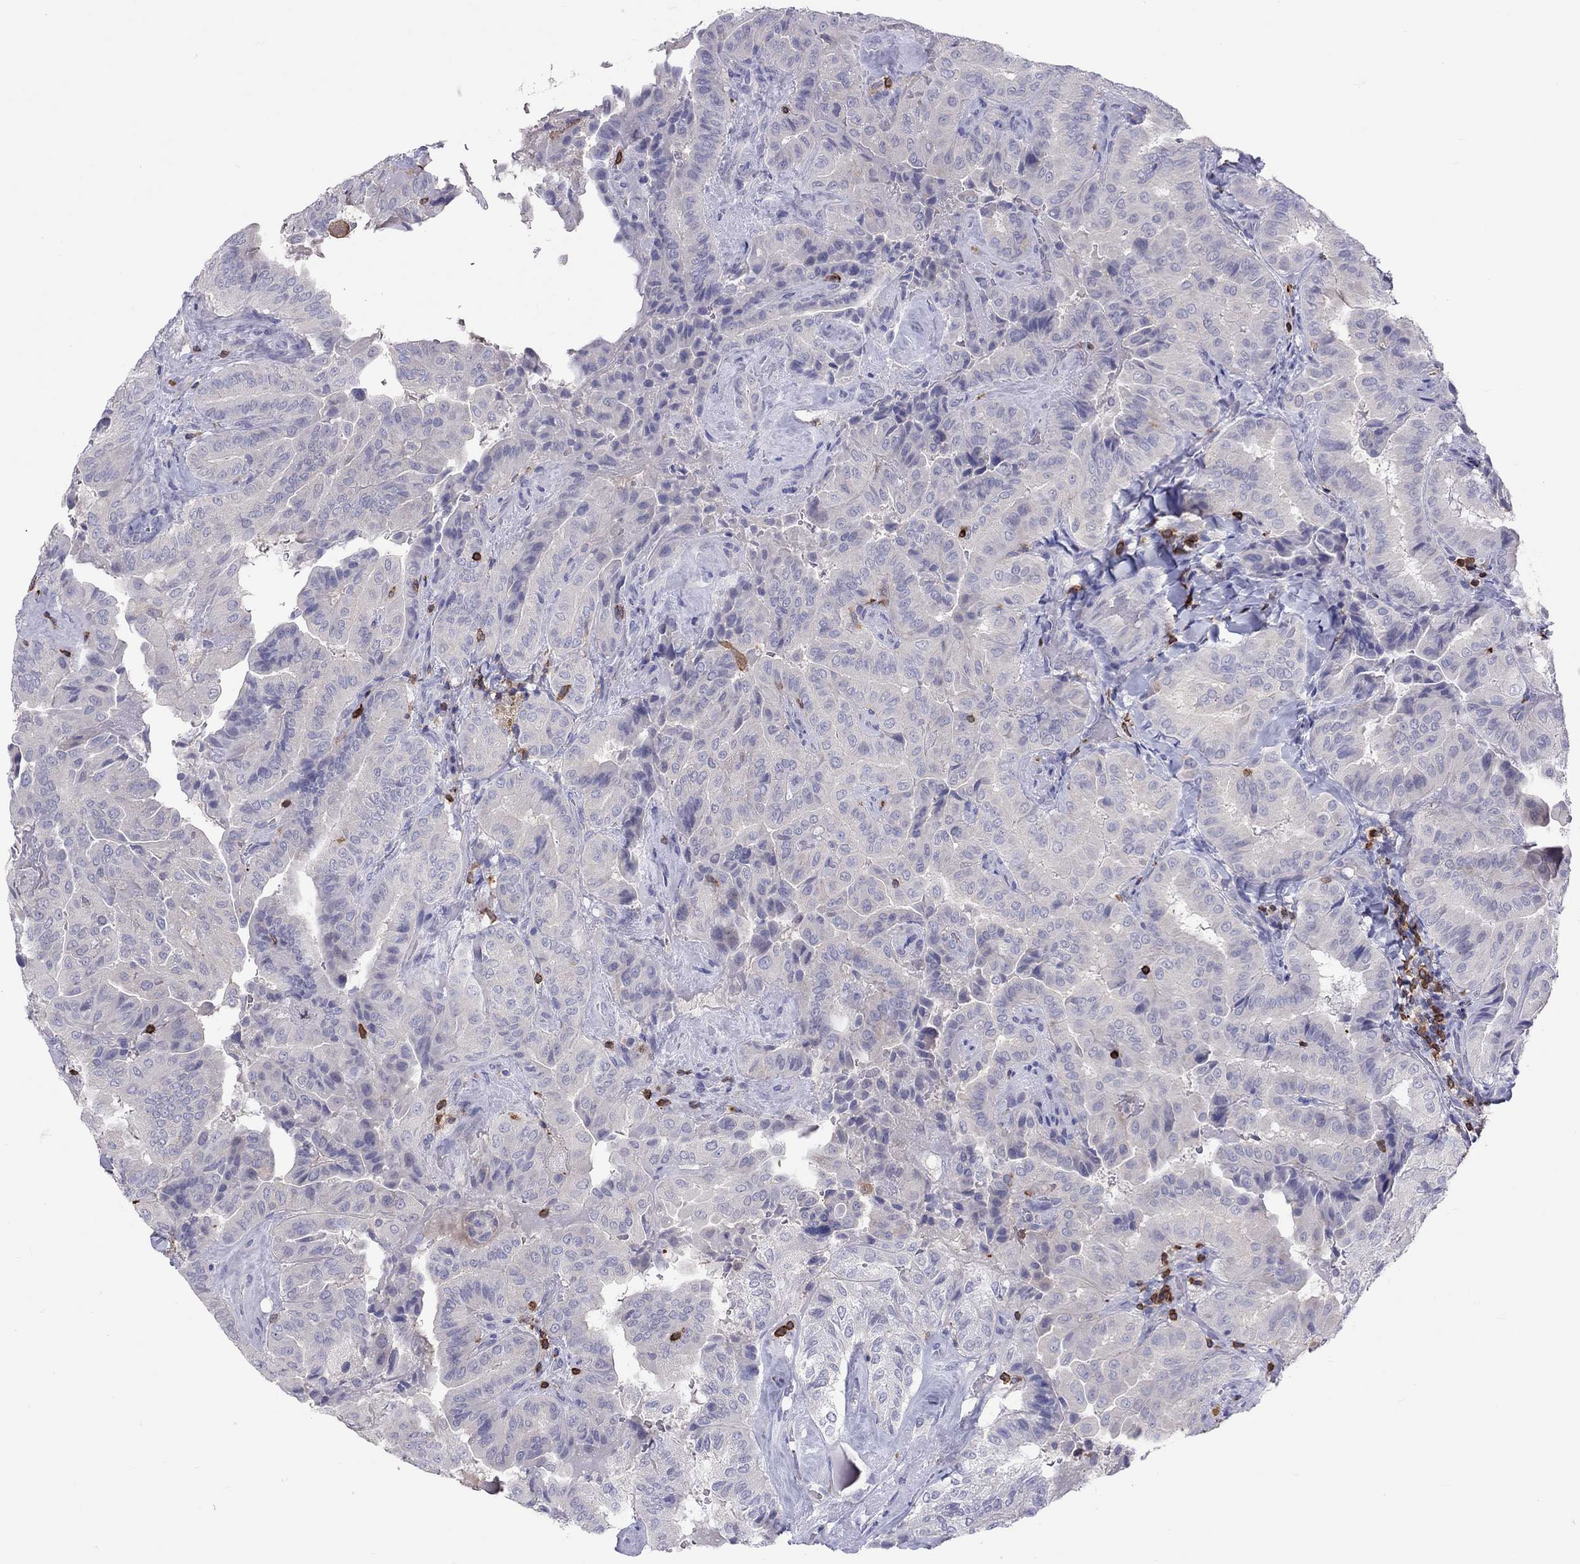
{"staining": {"intensity": "negative", "quantity": "none", "location": "none"}, "tissue": "thyroid cancer", "cell_type": "Tumor cells", "image_type": "cancer", "snomed": [{"axis": "morphology", "description": "Papillary adenocarcinoma, NOS"}, {"axis": "topography", "description": "Thyroid gland"}], "caption": "DAB (3,3'-diaminobenzidine) immunohistochemical staining of human thyroid cancer (papillary adenocarcinoma) exhibits no significant staining in tumor cells.", "gene": "MND1", "patient": {"sex": "female", "age": 68}}